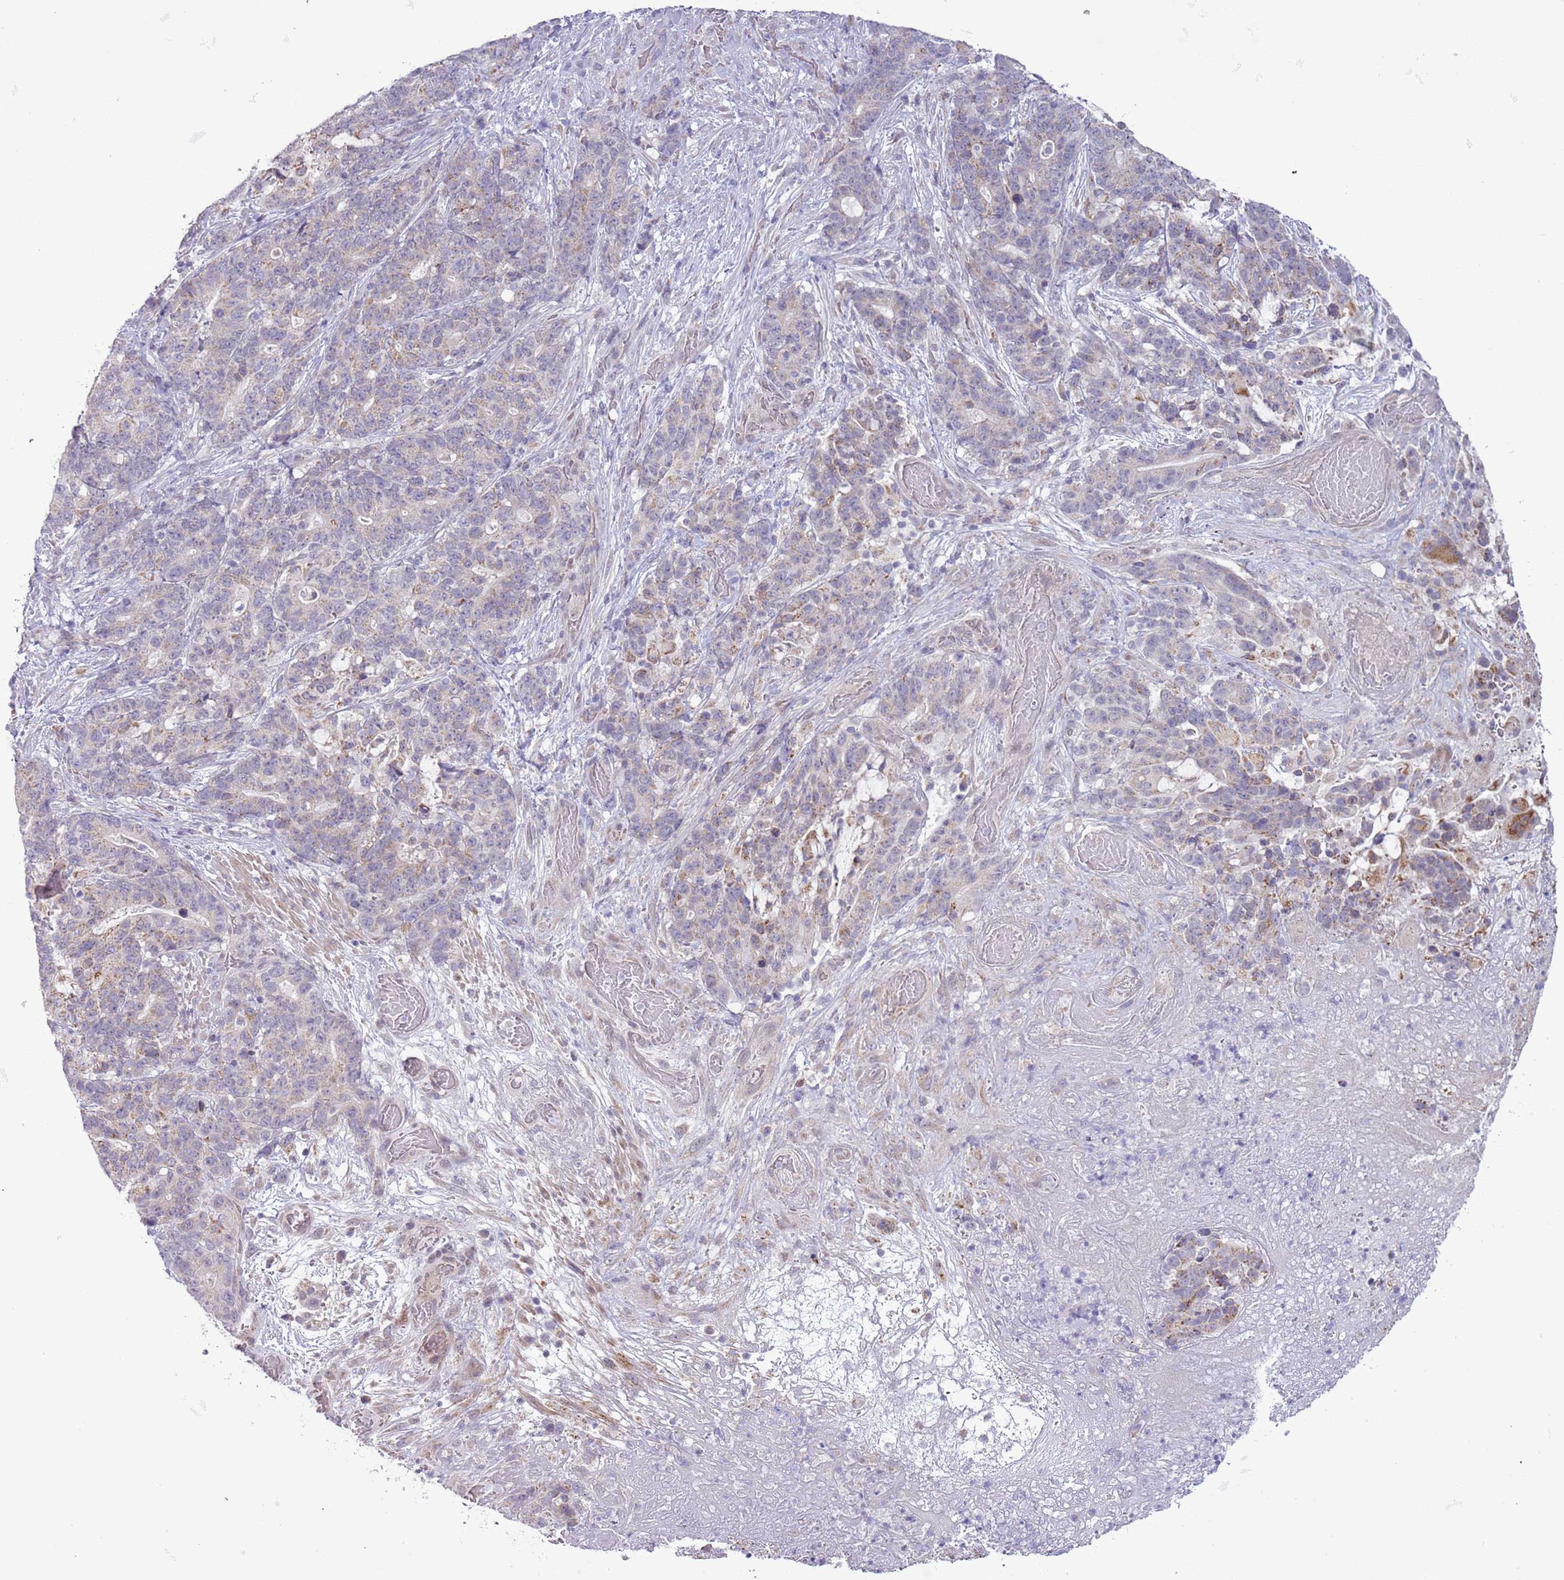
{"staining": {"intensity": "moderate", "quantity": "<25%", "location": "cytoplasmic/membranous"}, "tissue": "stomach cancer", "cell_type": "Tumor cells", "image_type": "cancer", "snomed": [{"axis": "morphology", "description": "Normal tissue, NOS"}, {"axis": "morphology", "description": "Adenocarcinoma, NOS"}, {"axis": "topography", "description": "Stomach"}], "caption": "Human stomach cancer stained with a brown dye reveals moderate cytoplasmic/membranous positive positivity in about <25% of tumor cells.", "gene": "MLLT11", "patient": {"sex": "female", "age": 64}}